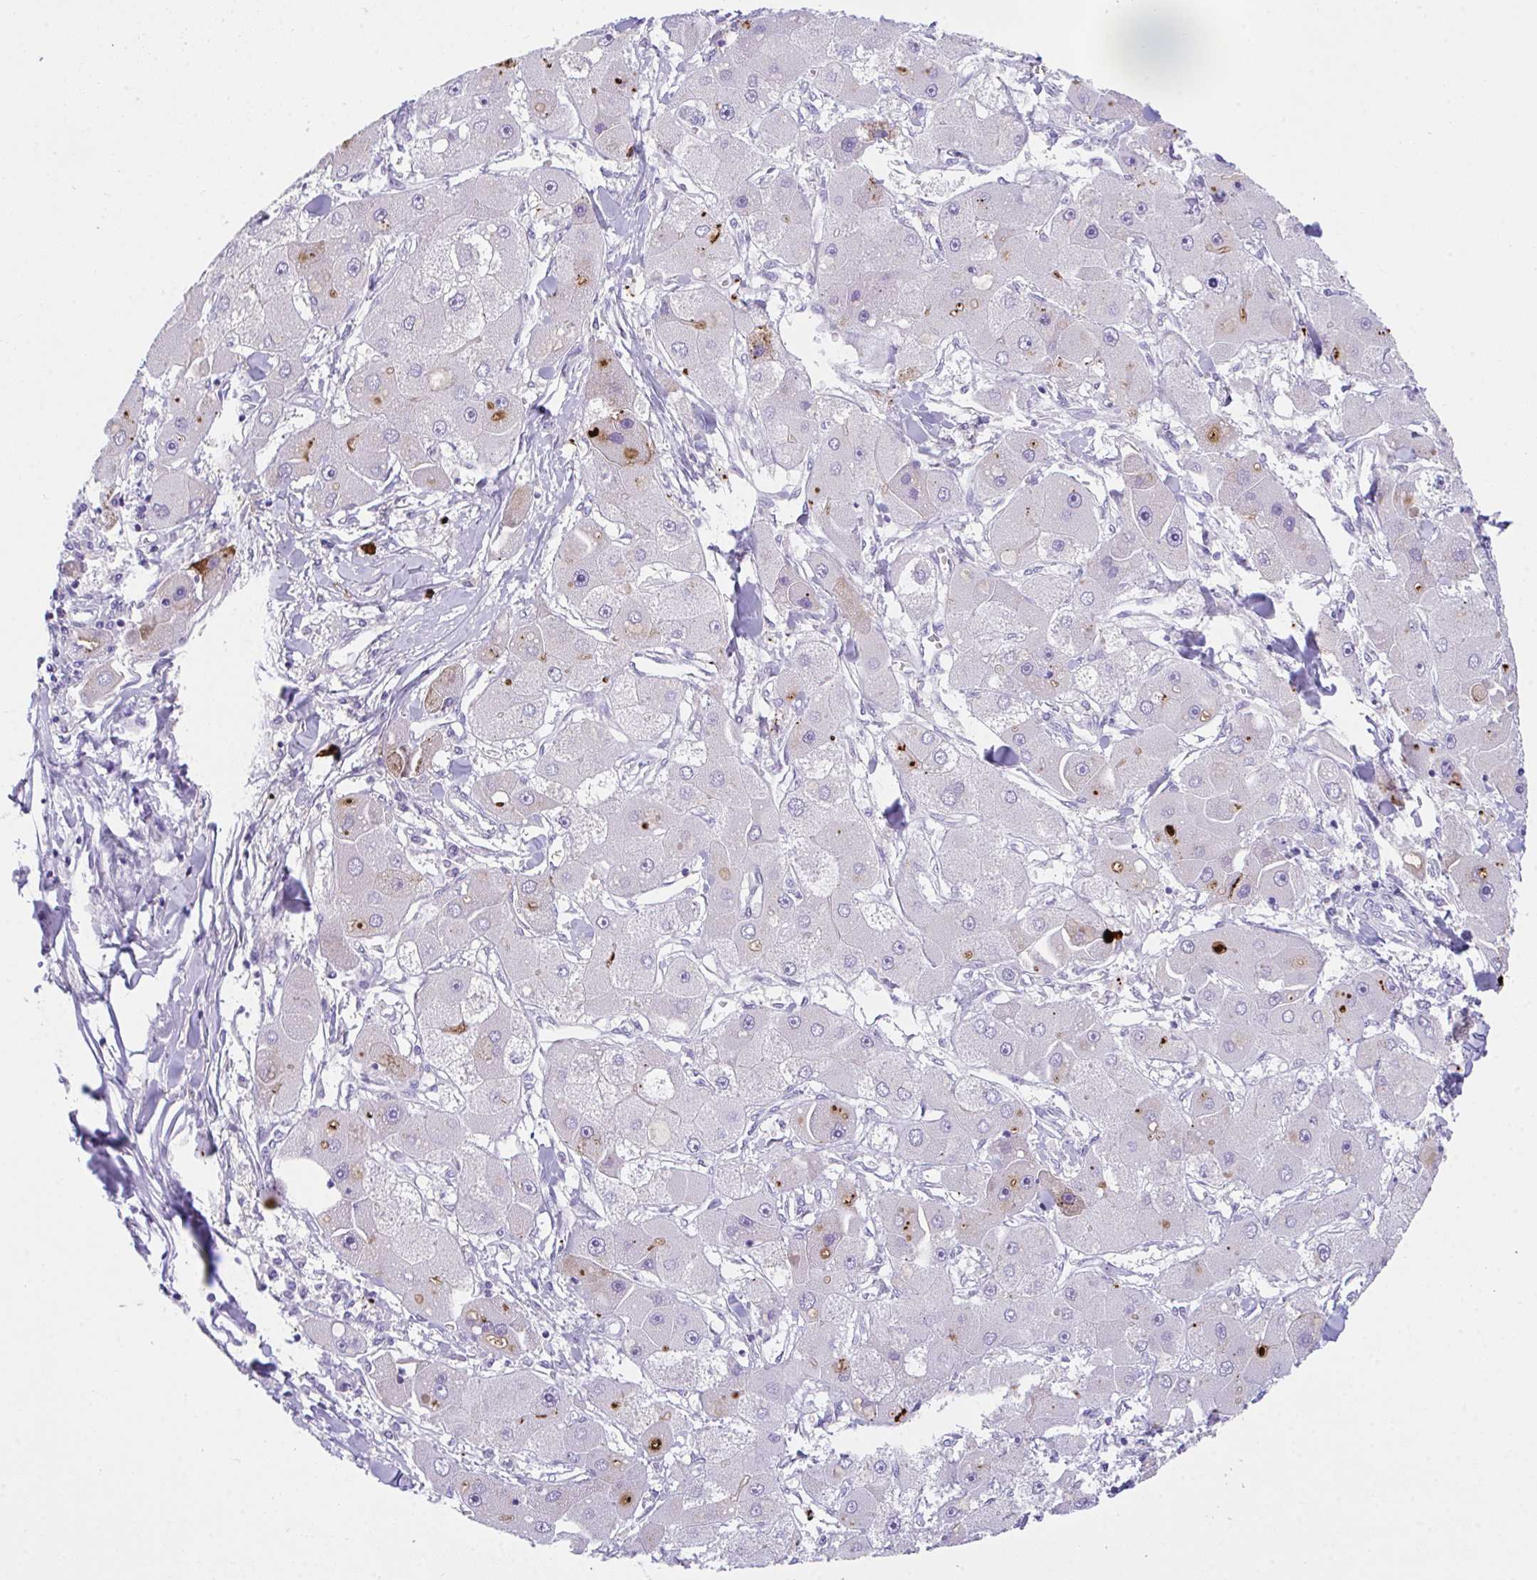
{"staining": {"intensity": "moderate", "quantity": "<25%", "location": "cytoplasmic/membranous"}, "tissue": "liver cancer", "cell_type": "Tumor cells", "image_type": "cancer", "snomed": [{"axis": "morphology", "description": "Carcinoma, Hepatocellular, NOS"}, {"axis": "topography", "description": "Liver"}], "caption": "This micrograph reveals liver cancer (hepatocellular carcinoma) stained with immunohistochemistry to label a protein in brown. The cytoplasmic/membranous of tumor cells show moderate positivity for the protein. Nuclei are counter-stained blue.", "gene": "KMT2E", "patient": {"sex": "male", "age": 24}}